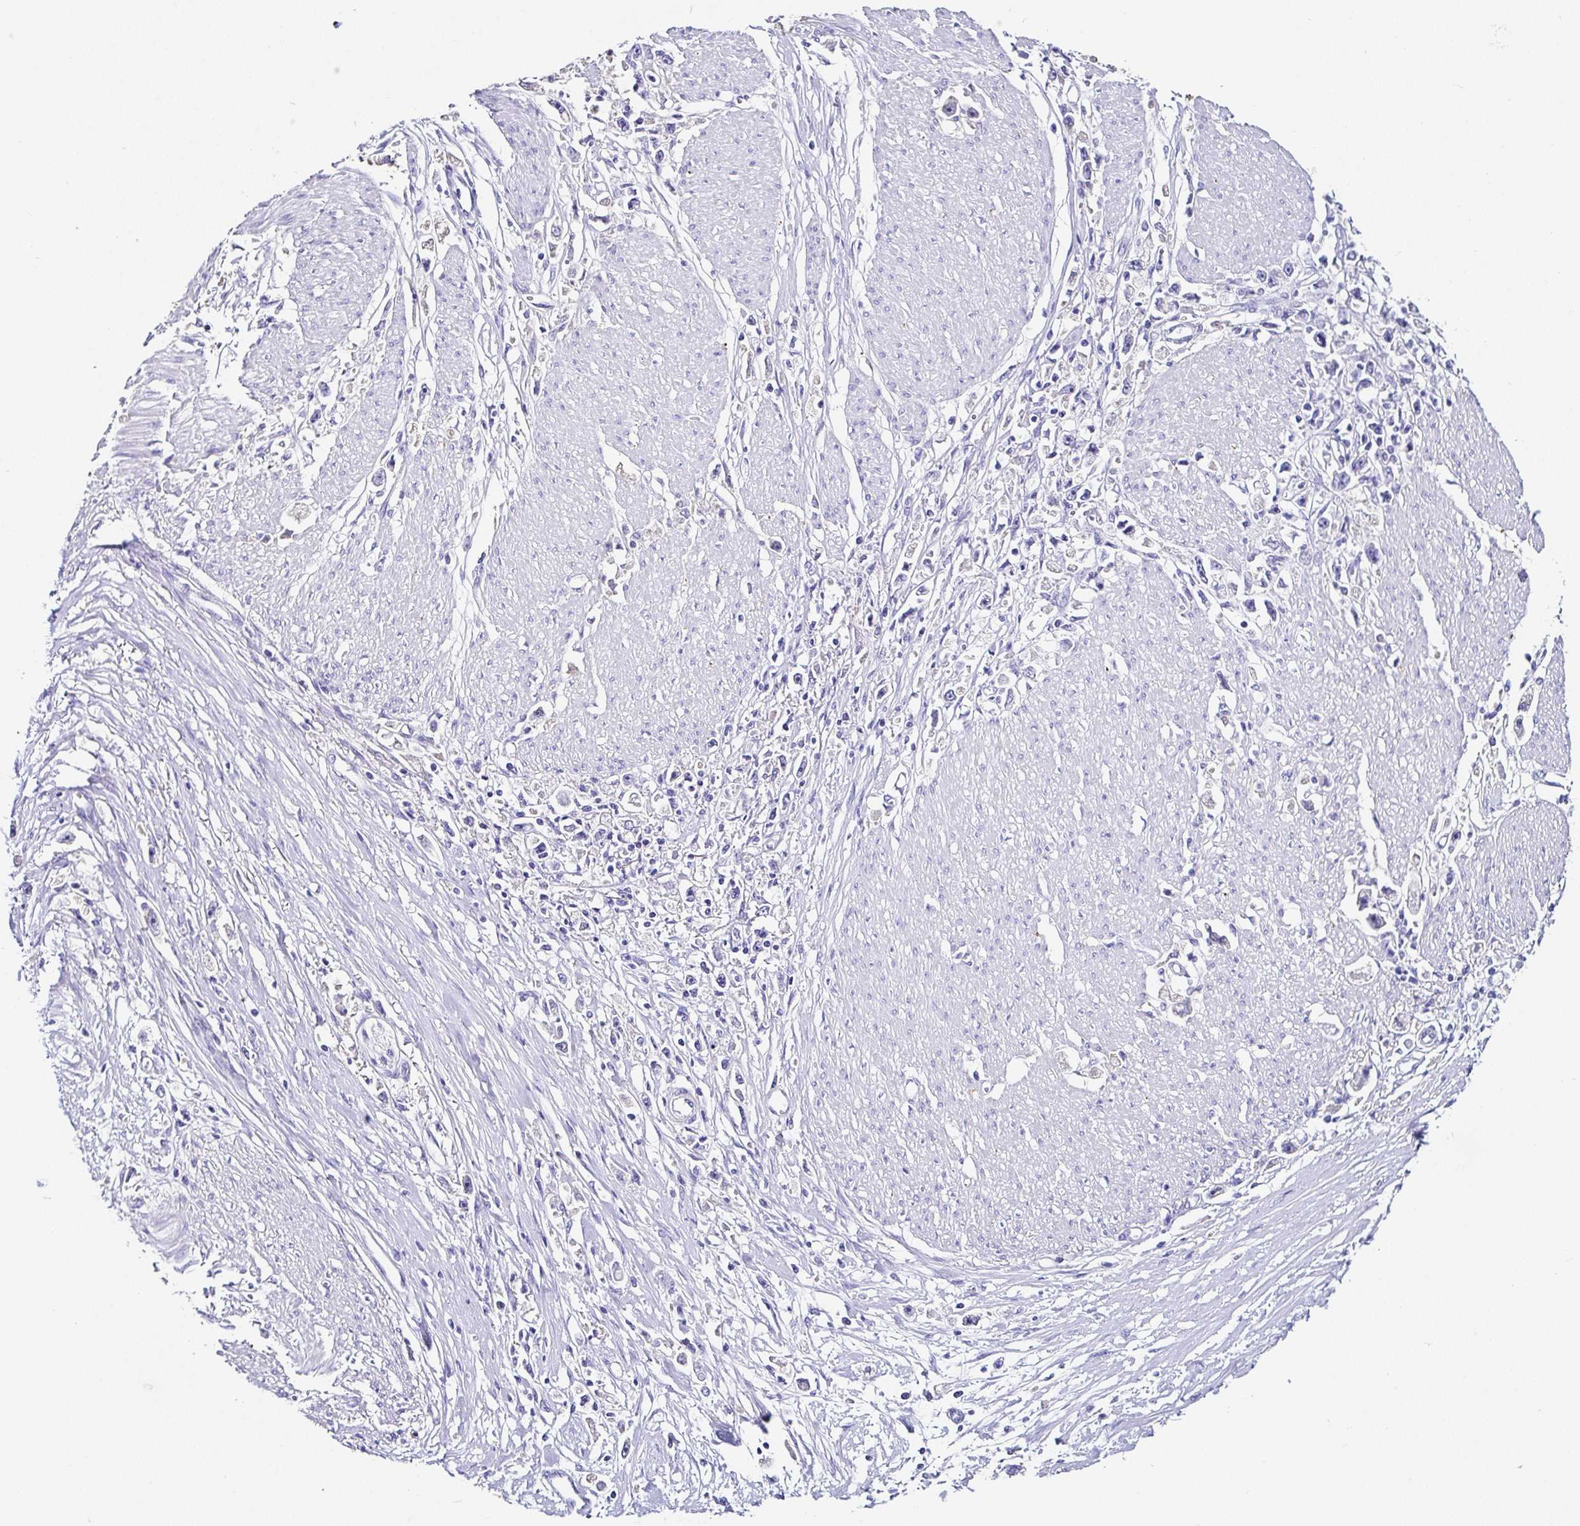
{"staining": {"intensity": "negative", "quantity": "none", "location": "none"}, "tissue": "stomach cancer", "cell_type": "Tumor cells", "image_type": "cancer", "snomed": [{"axis": "morphology", "description": "Adenocarcinoma, NOS"}, {"axis": "topography", "description": "Stomach"}], "caption": "High power microscopy micrograph of an immunohistochemistry (IHC) histopathology image of stomach cancer, revealing no significant expression in tumor cells.", "gene": "TMPRSS11E", "patient": {"sex": "female", "age": 59}}